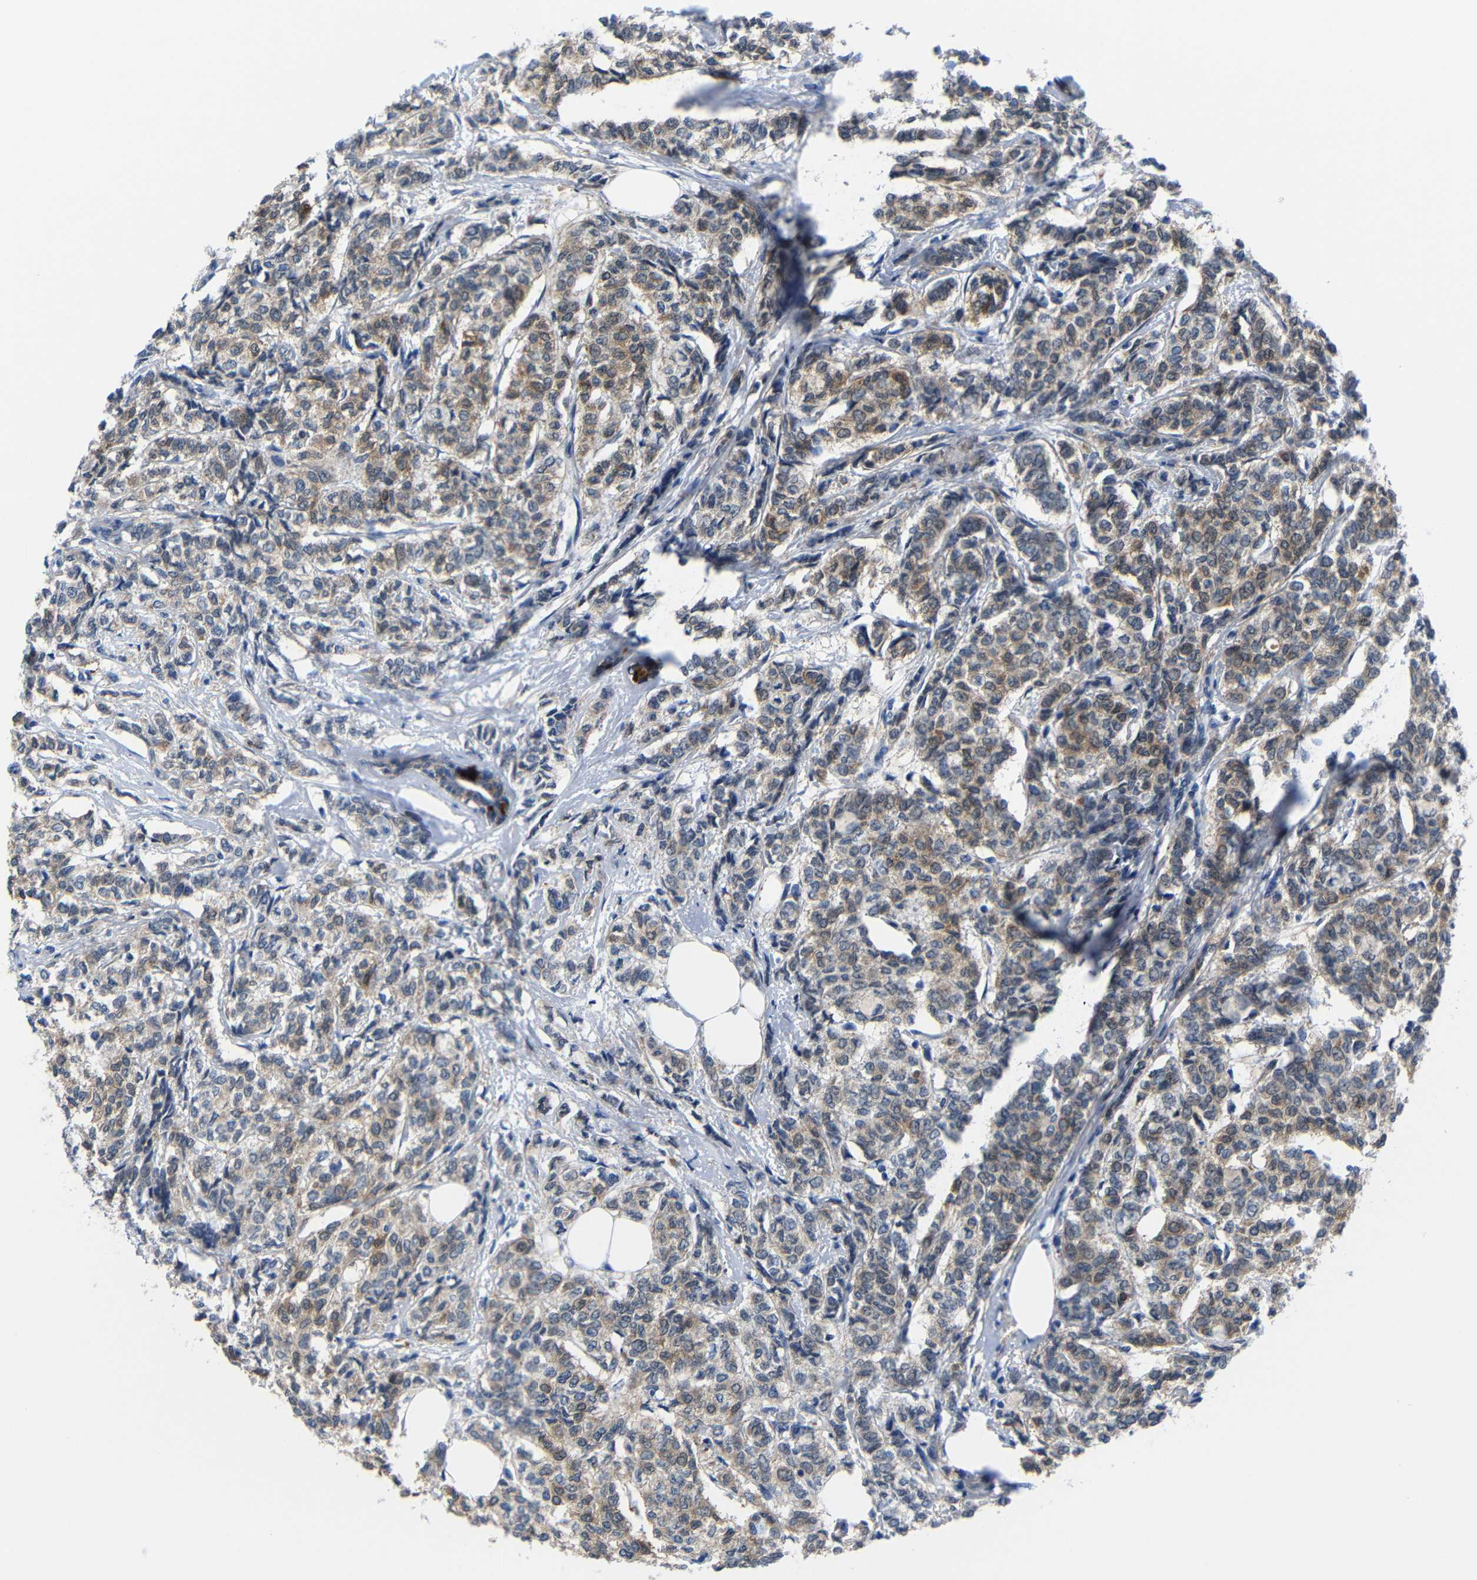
{"staining": {"intensity": "moderate", "quantity": ">75%", "location": "cytoplasmic/membranous"}, "tissue": "breast cancer", "cell_type": "Tumor cells", "image_type": "cancer", "snomed": [{"axis": "morphology", "description": "Lobular carcinoma"}, {"axis": "topography", "description": "Breast"}], "caption": "Breast lobular carcinoma stained with a brown dye shows moderate cytoplasmic/membranous positive expression in about >75% of tumor cells.", "gene": "PEBP1", "patient": {"sex": "female", "age": 60}}